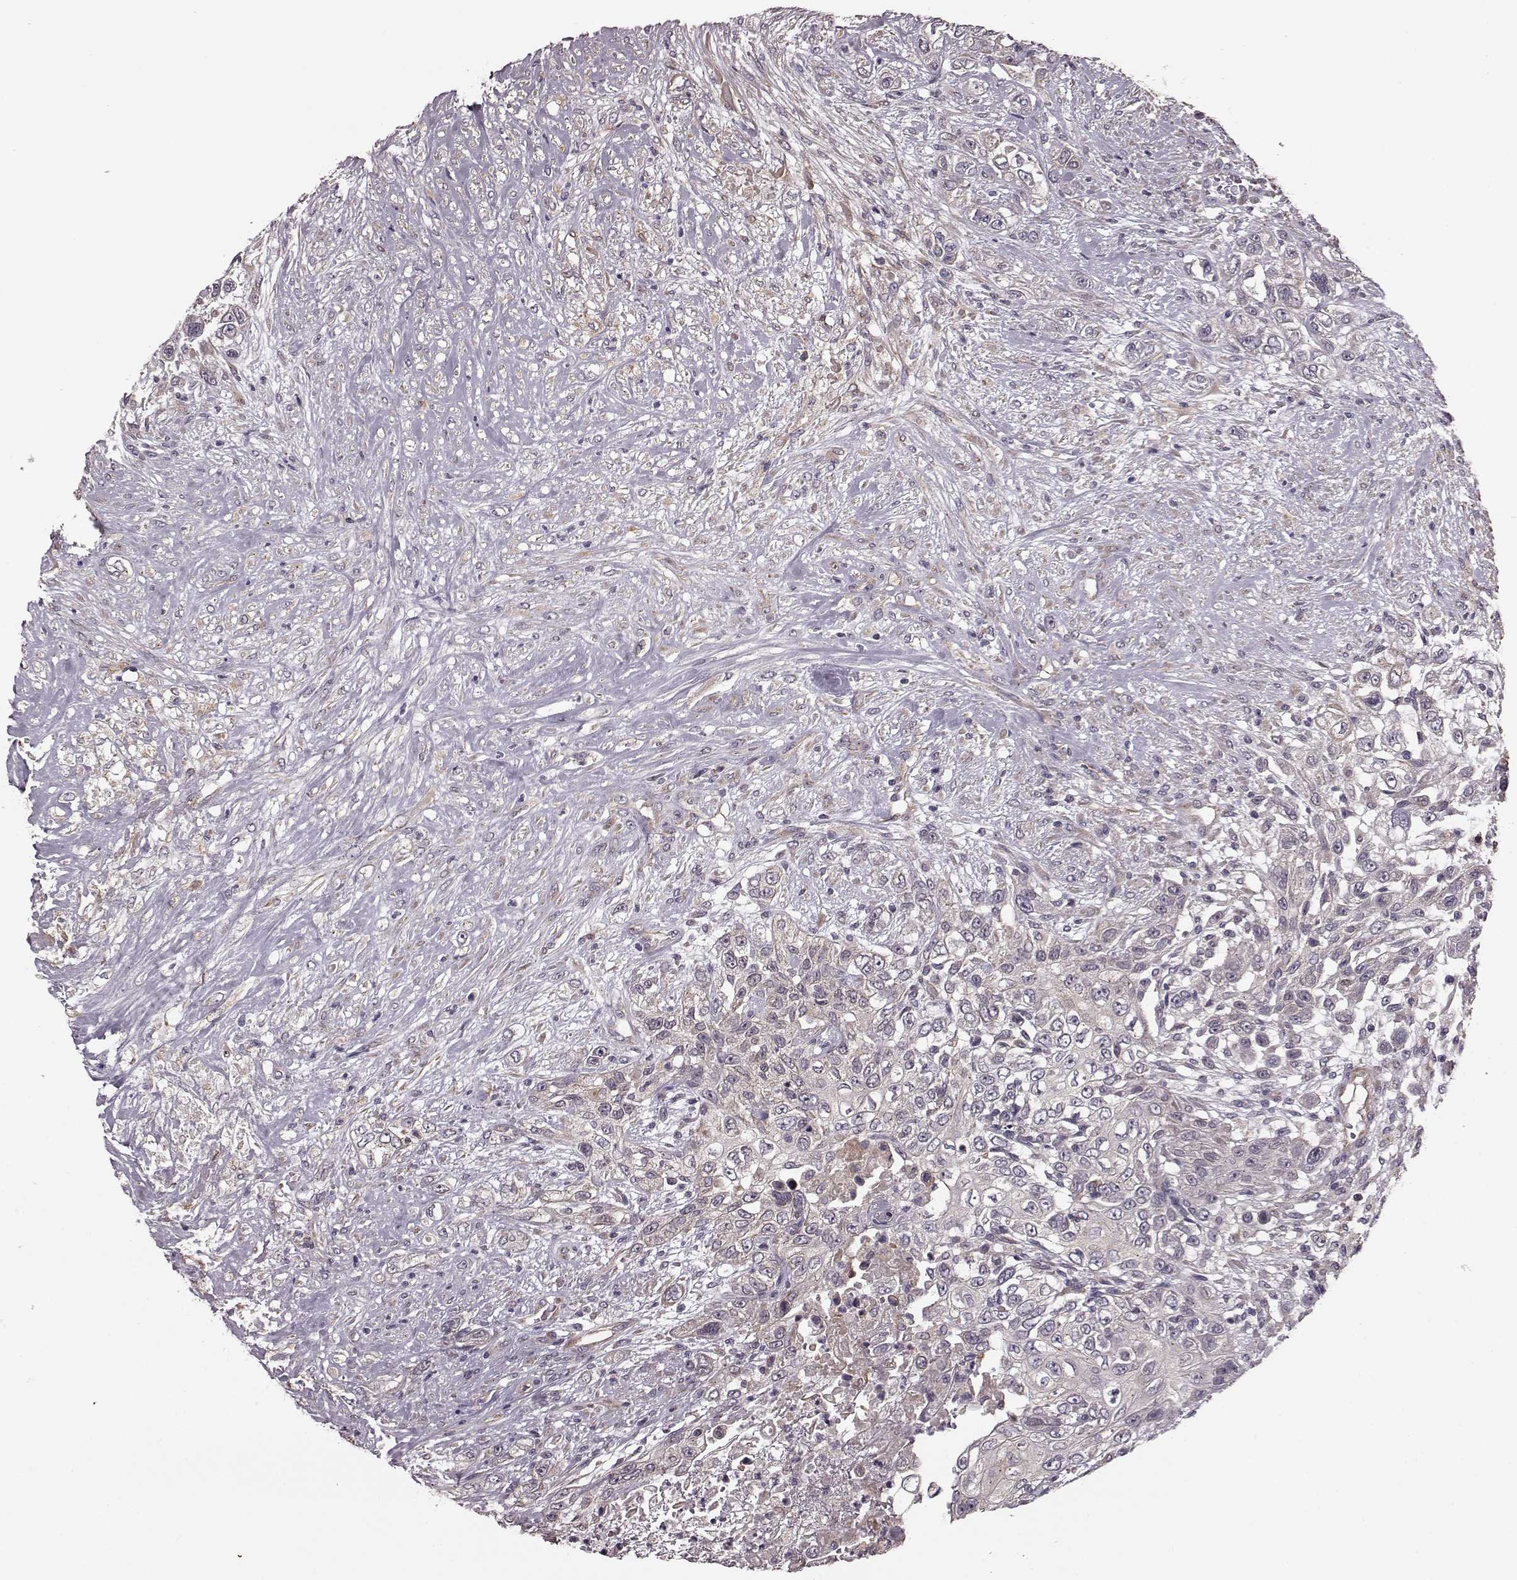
{"staining": {"intensity": "moderate", "quantity": "<25%", "location": "cytoplasmic/membranous"}, "tissue": "urothelial cancer", "cell_type": "Tumor cells", "image_type": "cancer", "snomed": [{"axis": "morphology", "description": "Urothelial carcinoma, High grade"}, {"axis": "topography", "description": "Urinary bladder"}], "caption": "Immunohistochemical staining of human urothelial cancer exhibits moderate cytoplasmic/membranous protein positivity in approximately <25% of tumor cells. (brown staining indicates protein expression, while blue staining denotes nuclei).", "gene": "NTF3", "patient": {"sex": "female", "age": 56}}